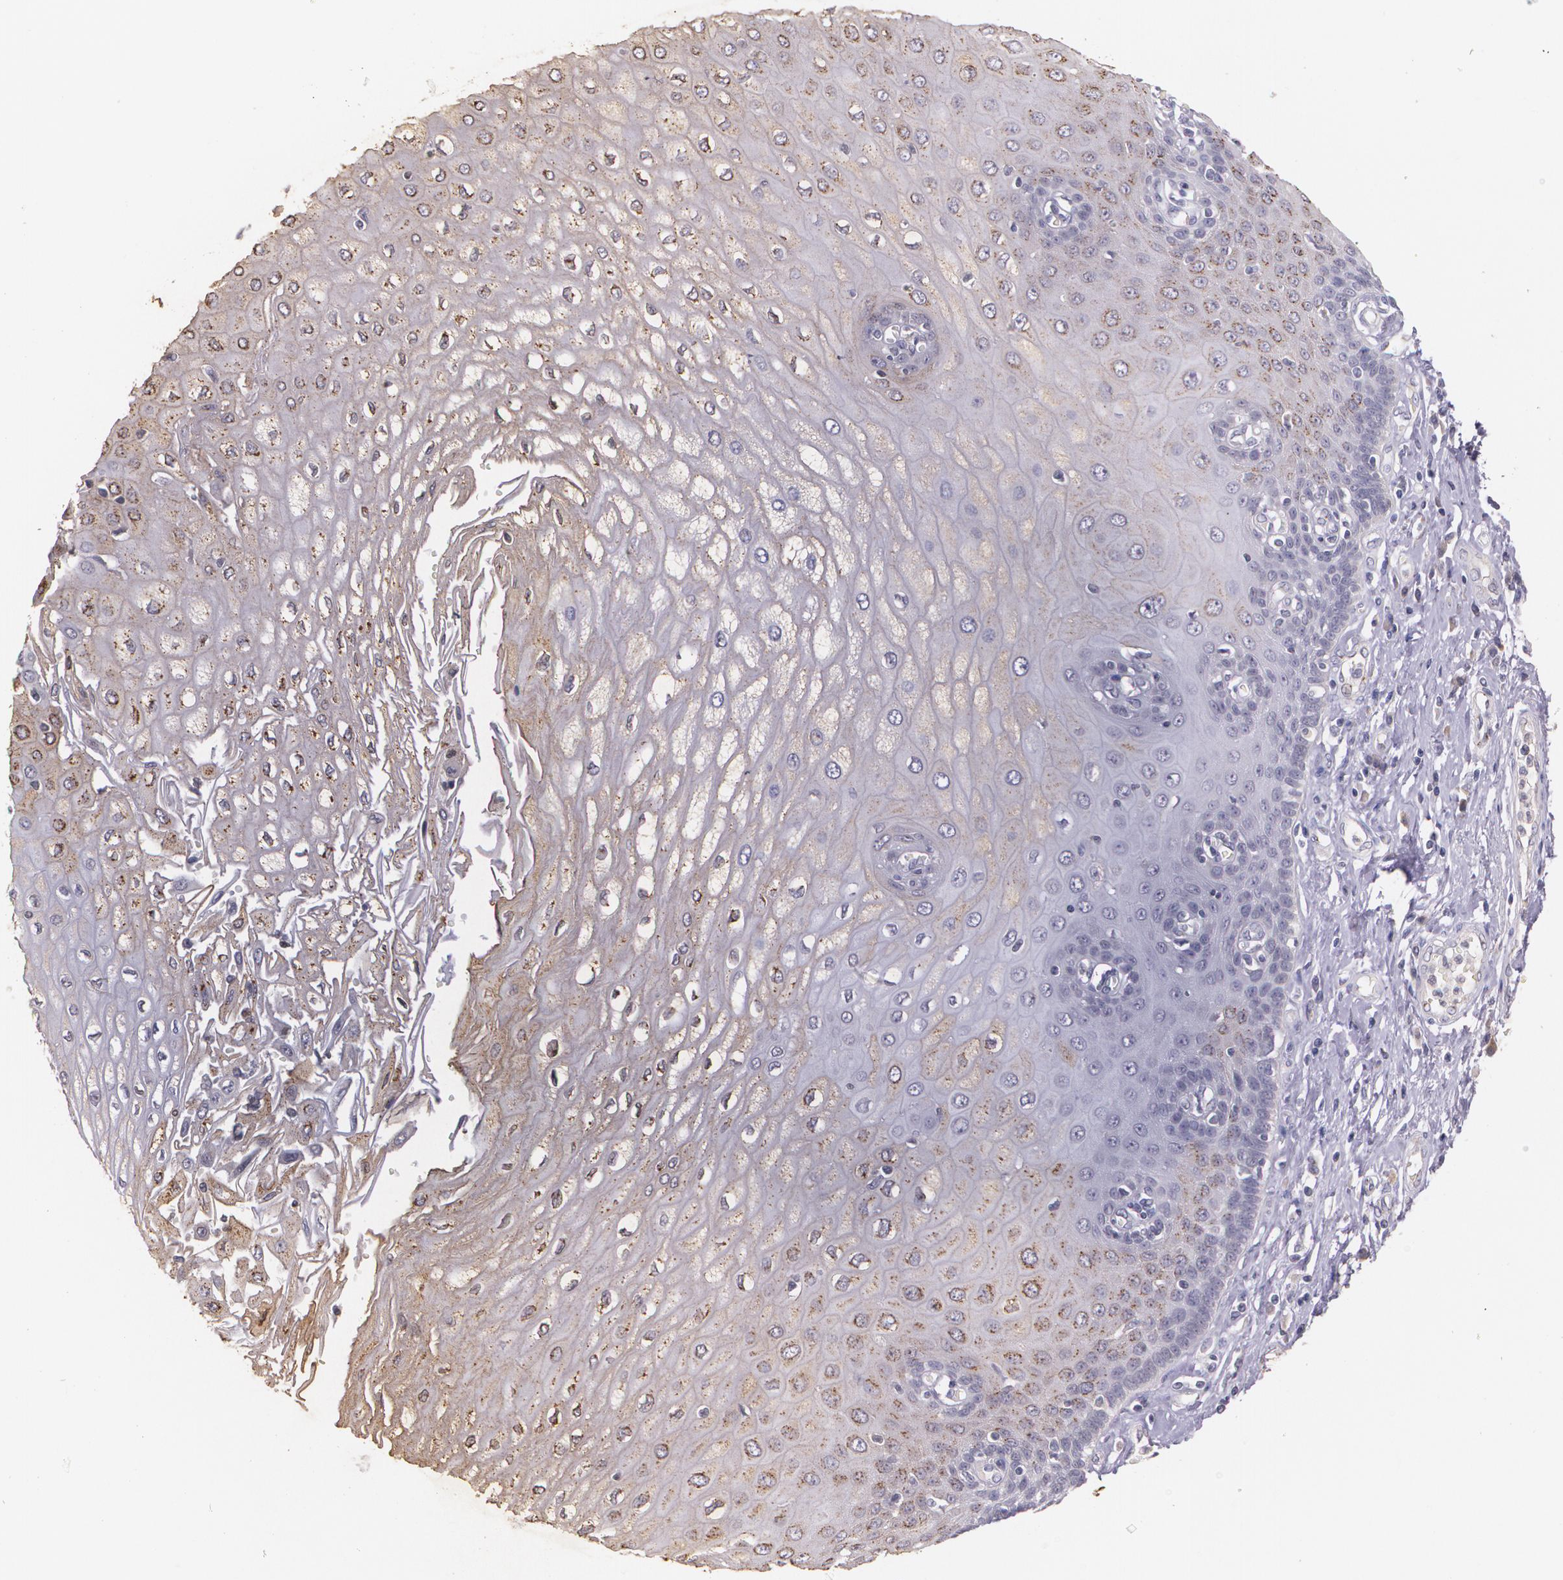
{"staining": {"intensity": "weak", "quantity": ">75%", "location": "cytoplasmic/membranous"}, "tissue": "esophagus", "cell_type": "Squamous epithelial cells", "image_type": "normal", "snomed": [{"axis": "morphology", "description": "Normal tissue, NOS"}, {"axis": "topography", "description": "Esophagus"}], "caption": "Unremarkable esophagus was stained to show a protein in brown. There is low levels of weak cytoplasmic/membranous expression in approximately >75% of squamous epithelial cells.", "gene": "TM4SF1", "patient": {"sex": "male", "age": 62}}